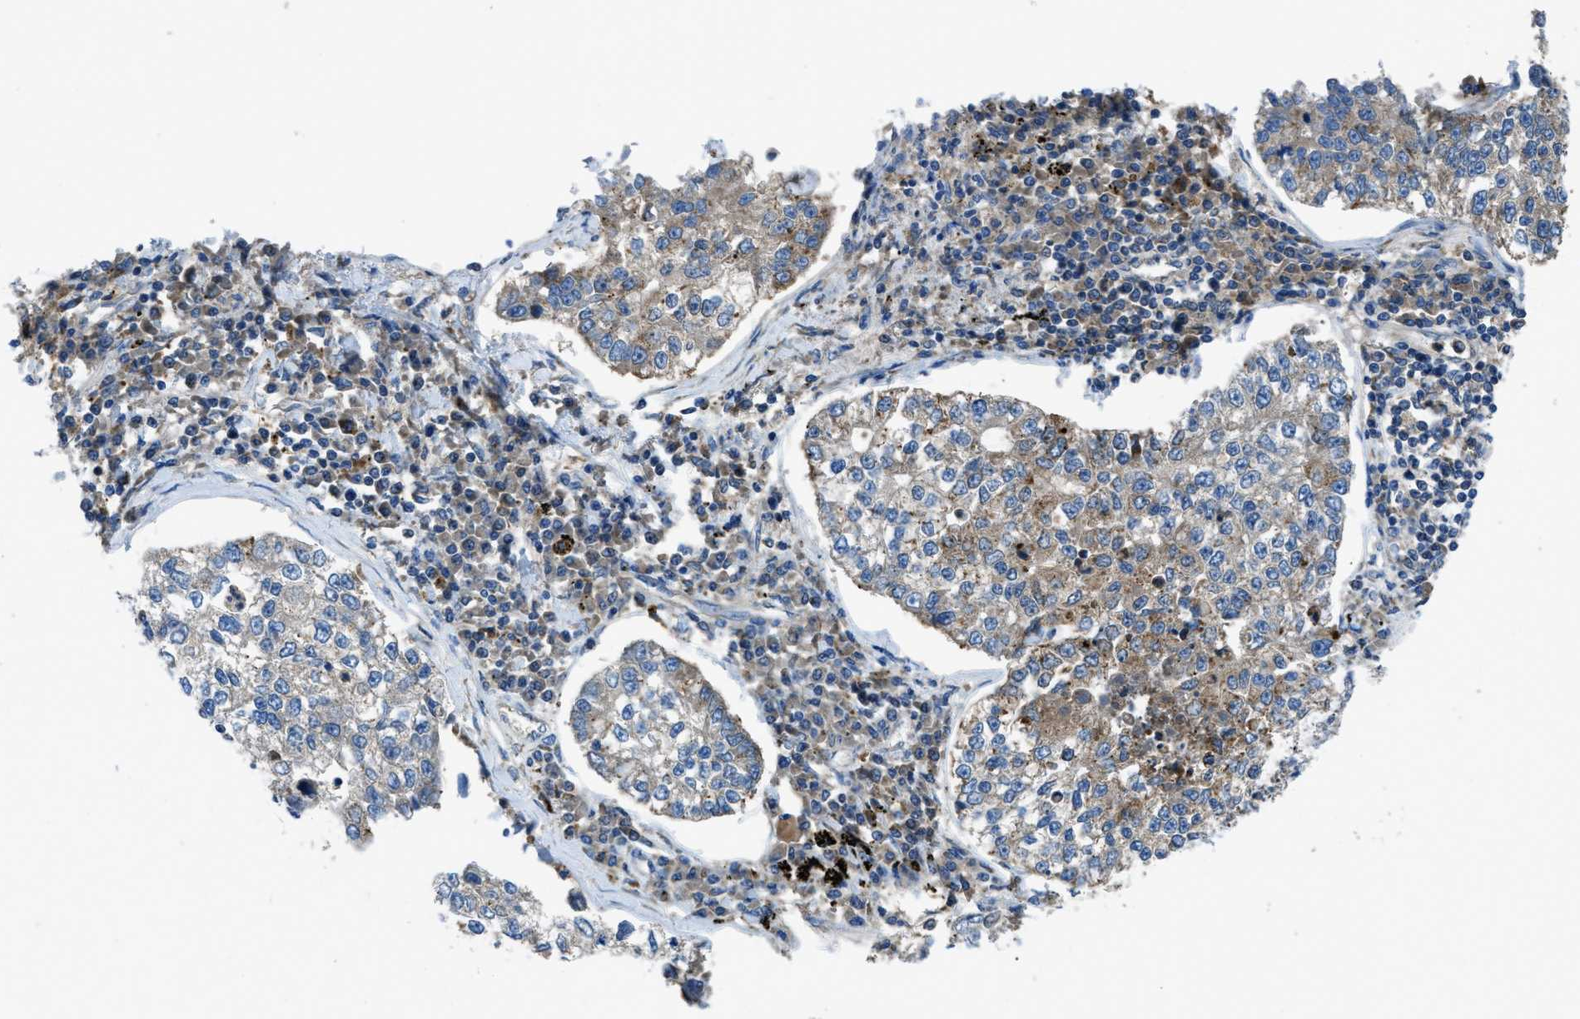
{"staining": {"intensity": "moderate", "quantity": "25%-75%", "location": "cytoplasmic/membranous"}, "tissue": "lung cancer", "cell_type": "Tumor cells", "image_type": "cancer", "snomed": [{"axis": "morphology", "description": "Adenocarcinoma, NOS"}, {"axis": "topography", "description": "Lung"}], "caption": "Immunohistochemical staining of human lung adenocarcinoma exhibits medium levels of moderate cytoplasmic/membranous expression in about 25%-75% of tumor cells. Using DAB (3,3'-diaminobenzidine) (brown) and hematoxylin (blue) stains, captured at high magnification using brightfield microscopy.", "gene": "MAP3K20", "patient": {"sex": "male", "age": 49}}